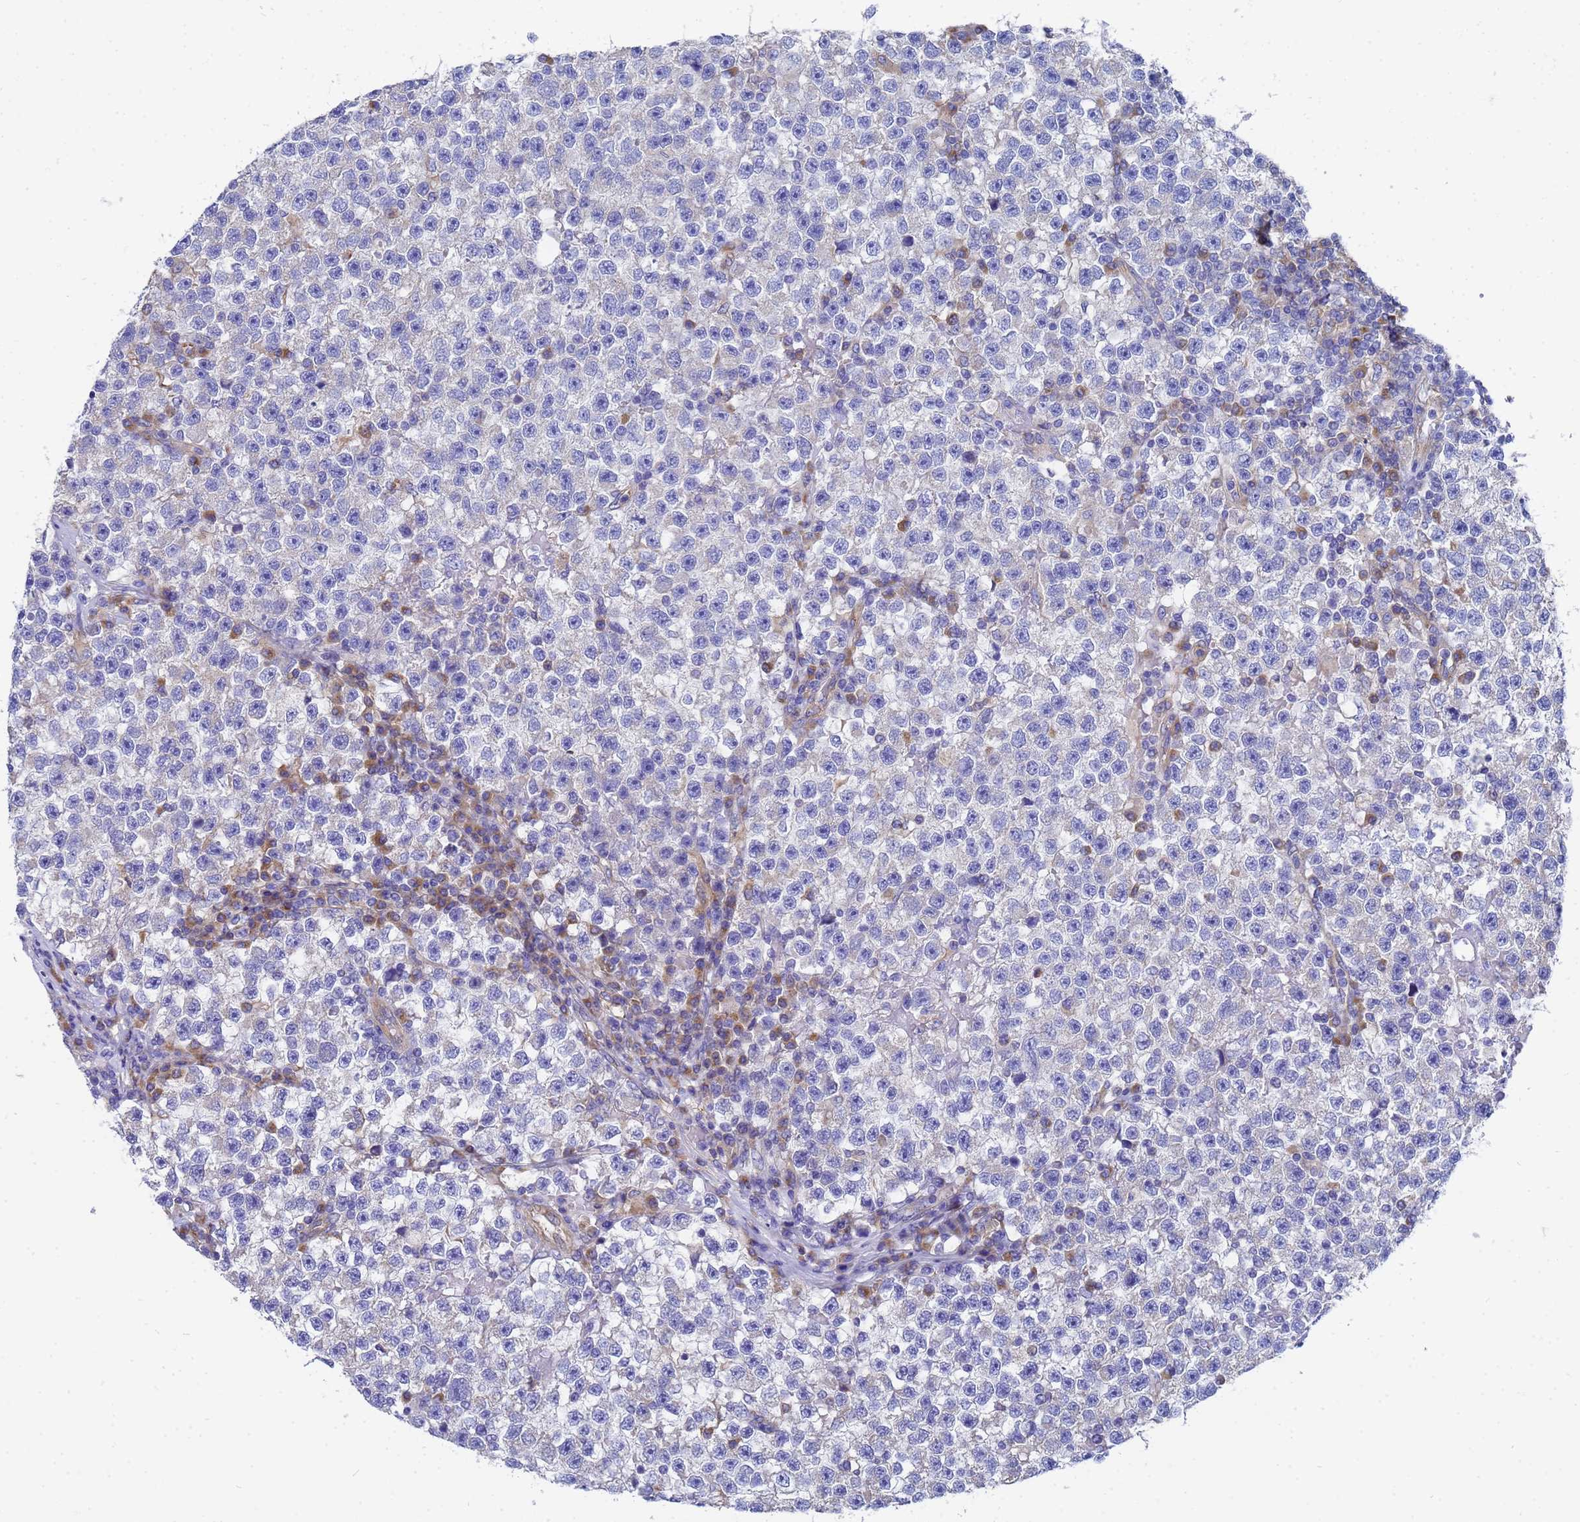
{"staining": {"intensity": "negative", "quantity": "none", "location": "none"}, "tissue": "testis cancer", "cell_type": "Tumor cells", "image_type": "cancer", "snomed": [{"axis": "morphology", "description": "Seminoma, NOS"}, {"axis": "topography", "description": "Testis"}], "caption": "A high-resolution photomicrograph shows immunohistochemistry staining of seminoma (testis), which demonstrates no significant staining in tumor cells.", "gene": "TM4SF4", "patient": {"sex": "male", "age": 22}}